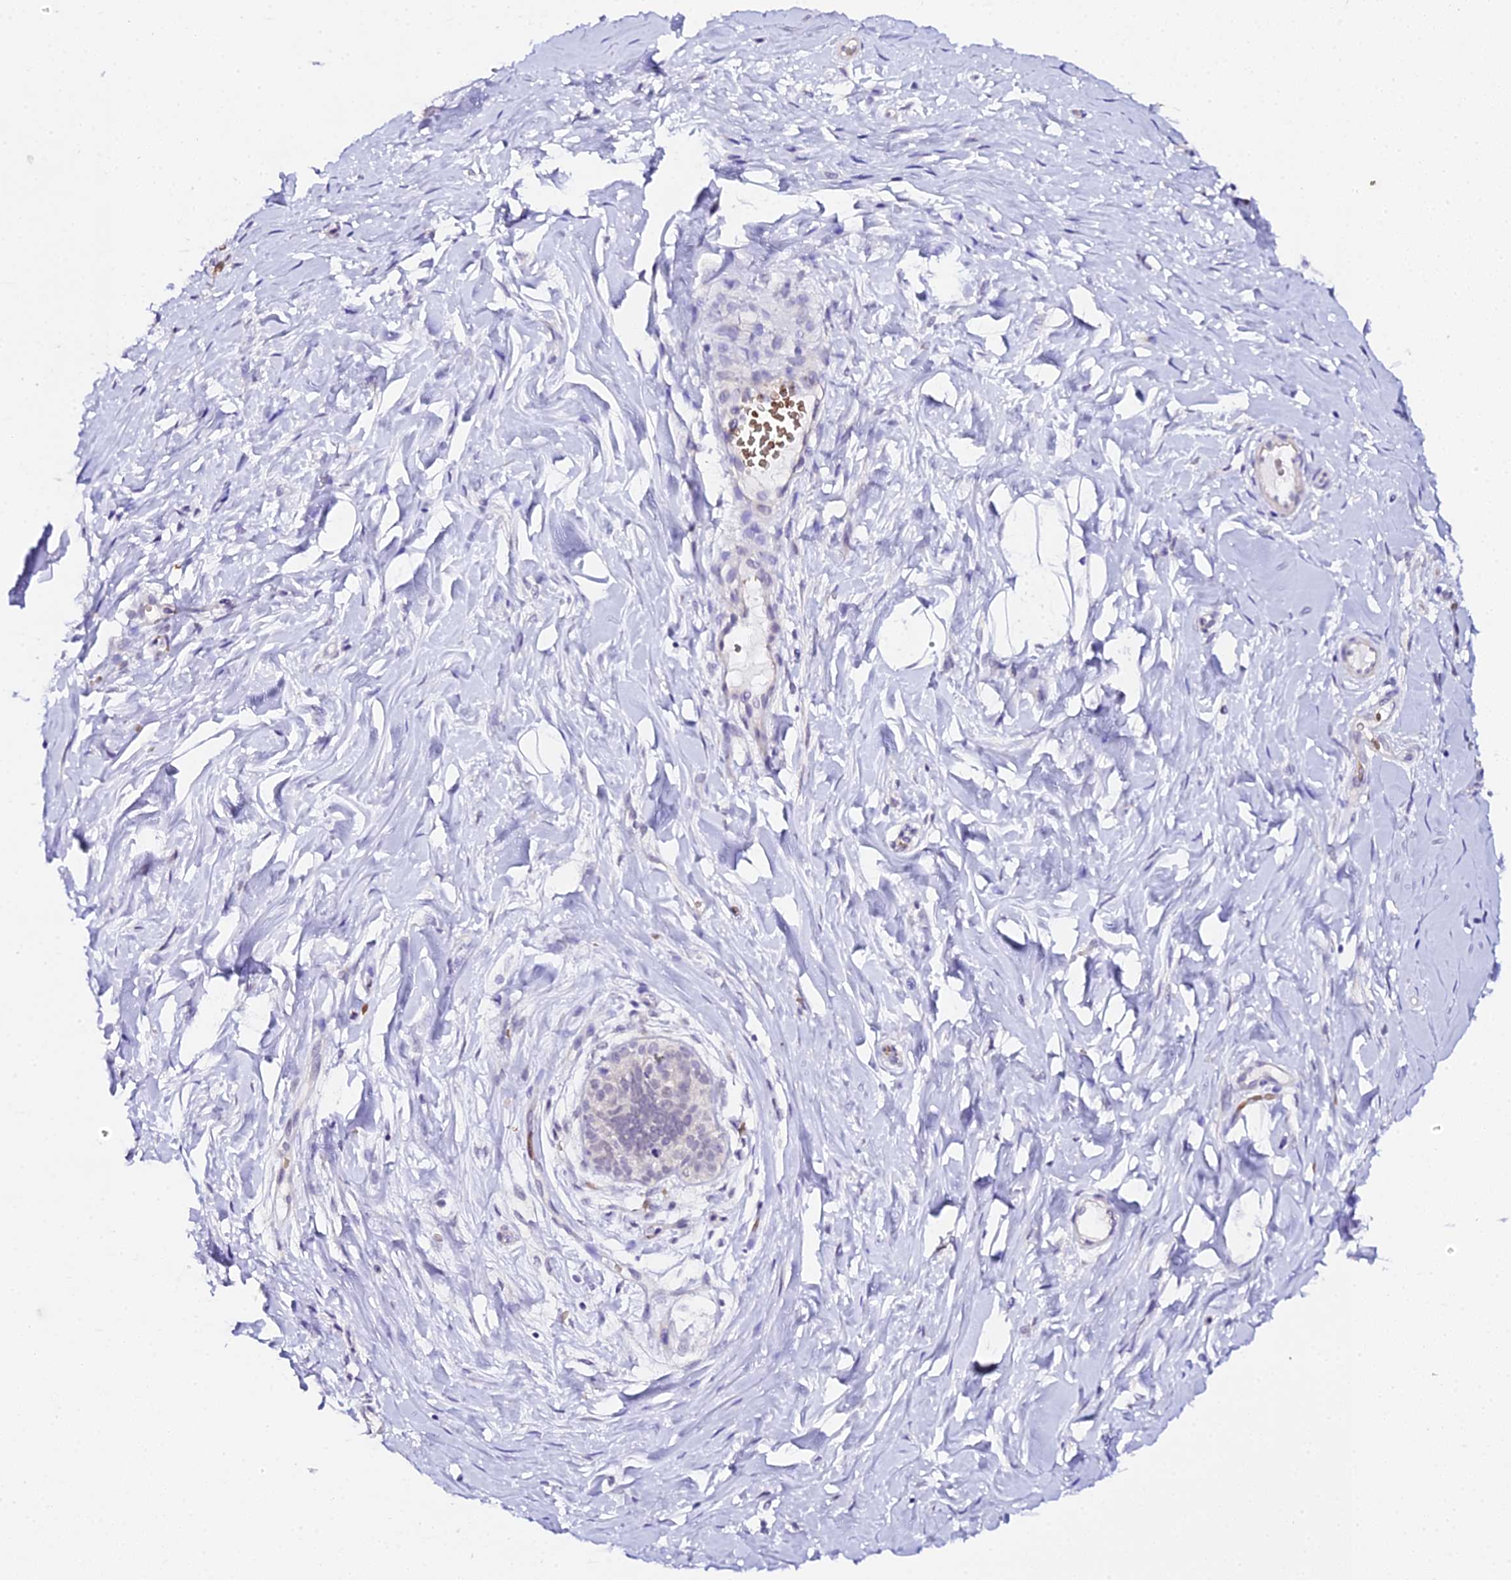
{"staining": {"intensity": "negative", "quantity": "none", "location": "none"}, "tissue": "adipose tissue", "cell_type": "Adipocytes", "image_type": "normal", "snomed": [{"axis": "morphology", "description": "Normal tissue, NOS"}, {"axis": "topography", "description": "Breast"}], "caption": "Adipocytes are negative for brown protein staining in benign adipose tissue. (Brightfield microscopy of DAB immunohistochemistry (IHC) at high magnification).", "gene": "CFAP45", "patient": {"sex": "female", "age": 26}}